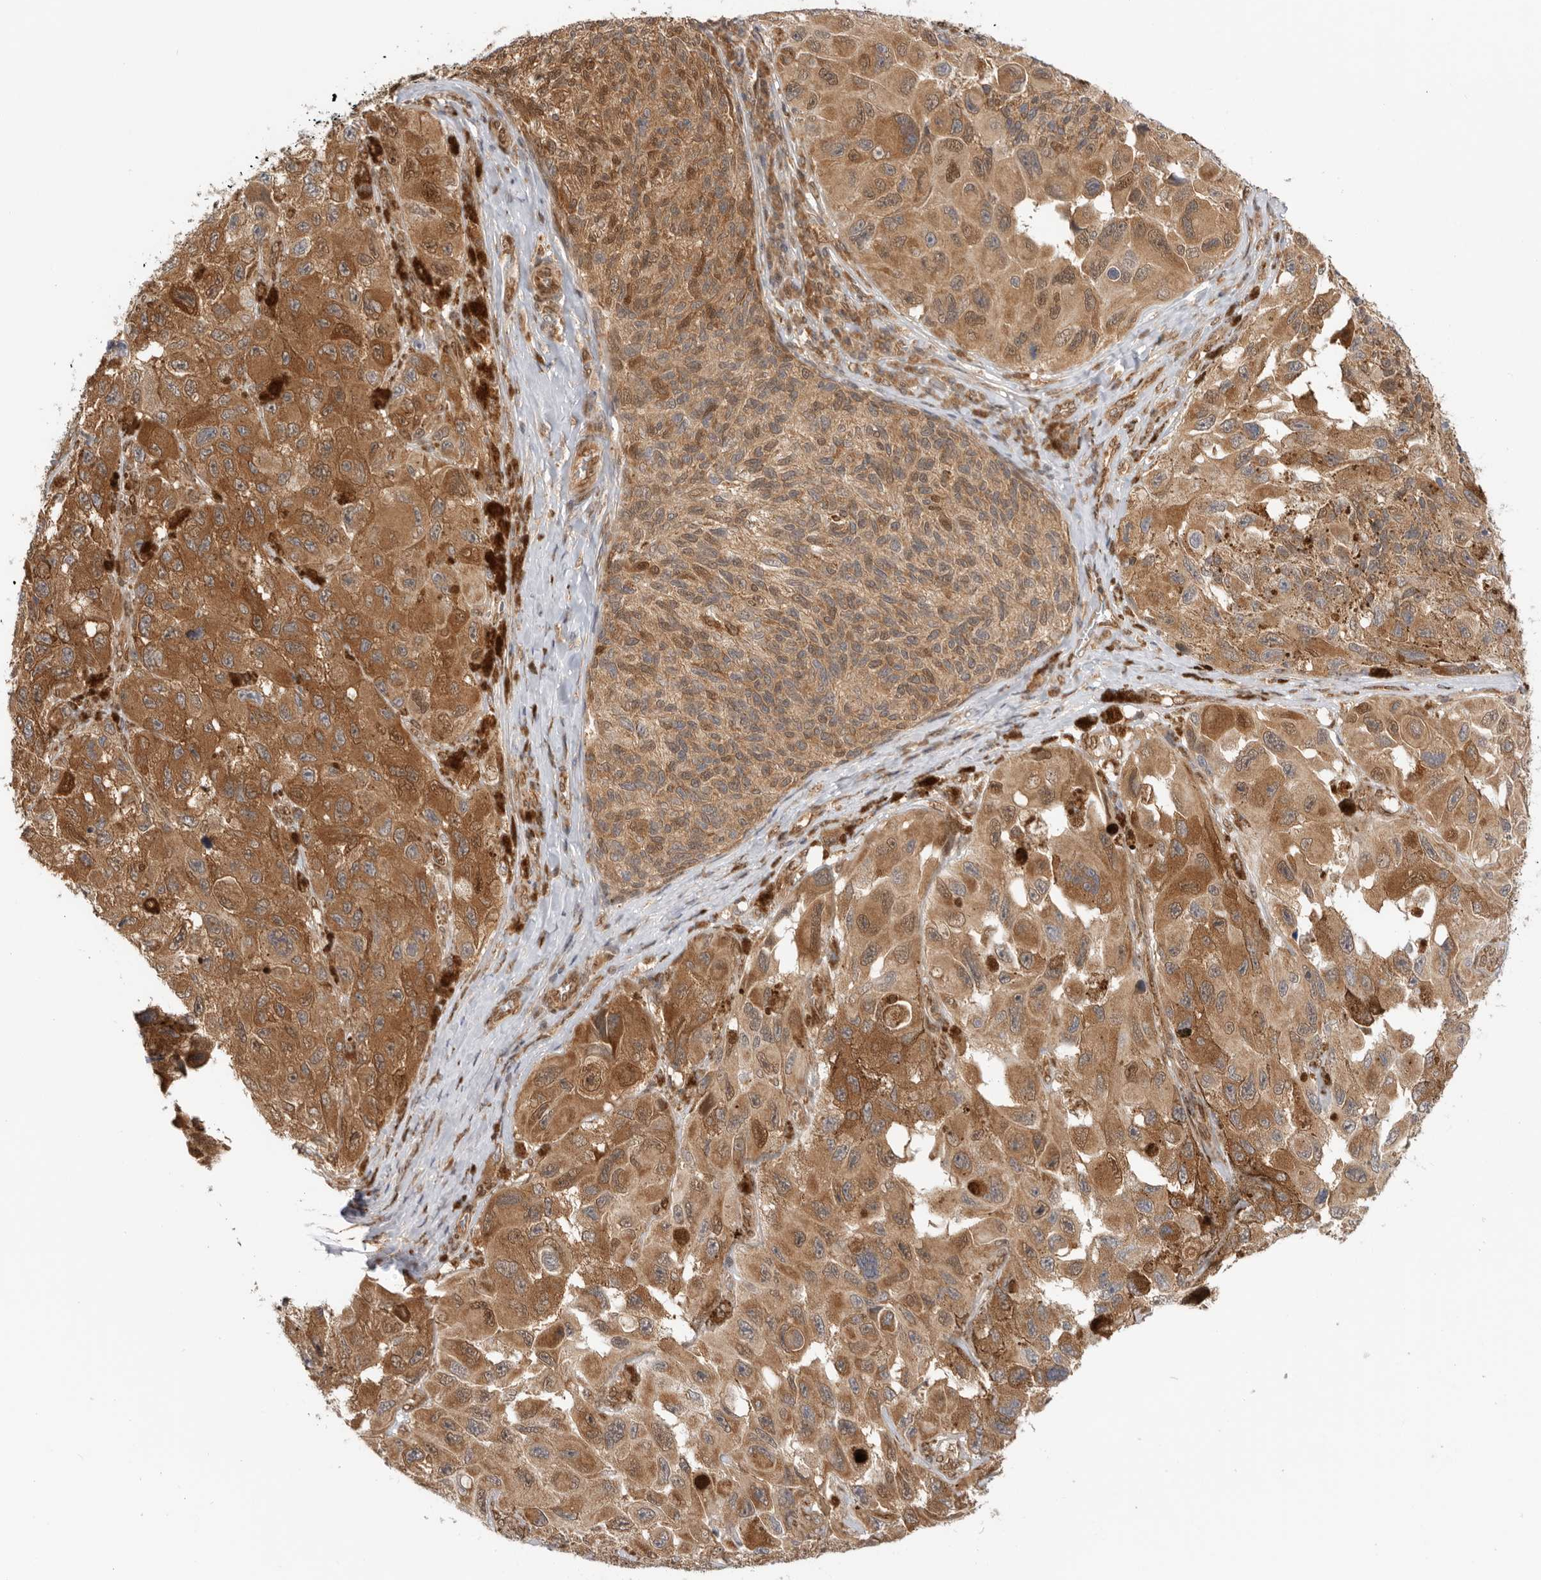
{"staining": {"intensity": "moderate", "quantity": ">75%", "location": "cytoplasmic/membranous"}, "tissue": "melanoma", "cell_type": "Tumor cells", "image_type": "cancer", "snomed": [{"axis": "morphology", "description": "Malignant melanoma, NOS"}, {"axis": "topography", "description": "Skin"}], "caption": "Immunohistochemical staining of malignant melanoma exhibits medium levels of moderate cytoplasmic/membranous expression in about >75% of tumor cells.", "gene": "DCAF8", "patient": {"sex": "female", "age": 73}}